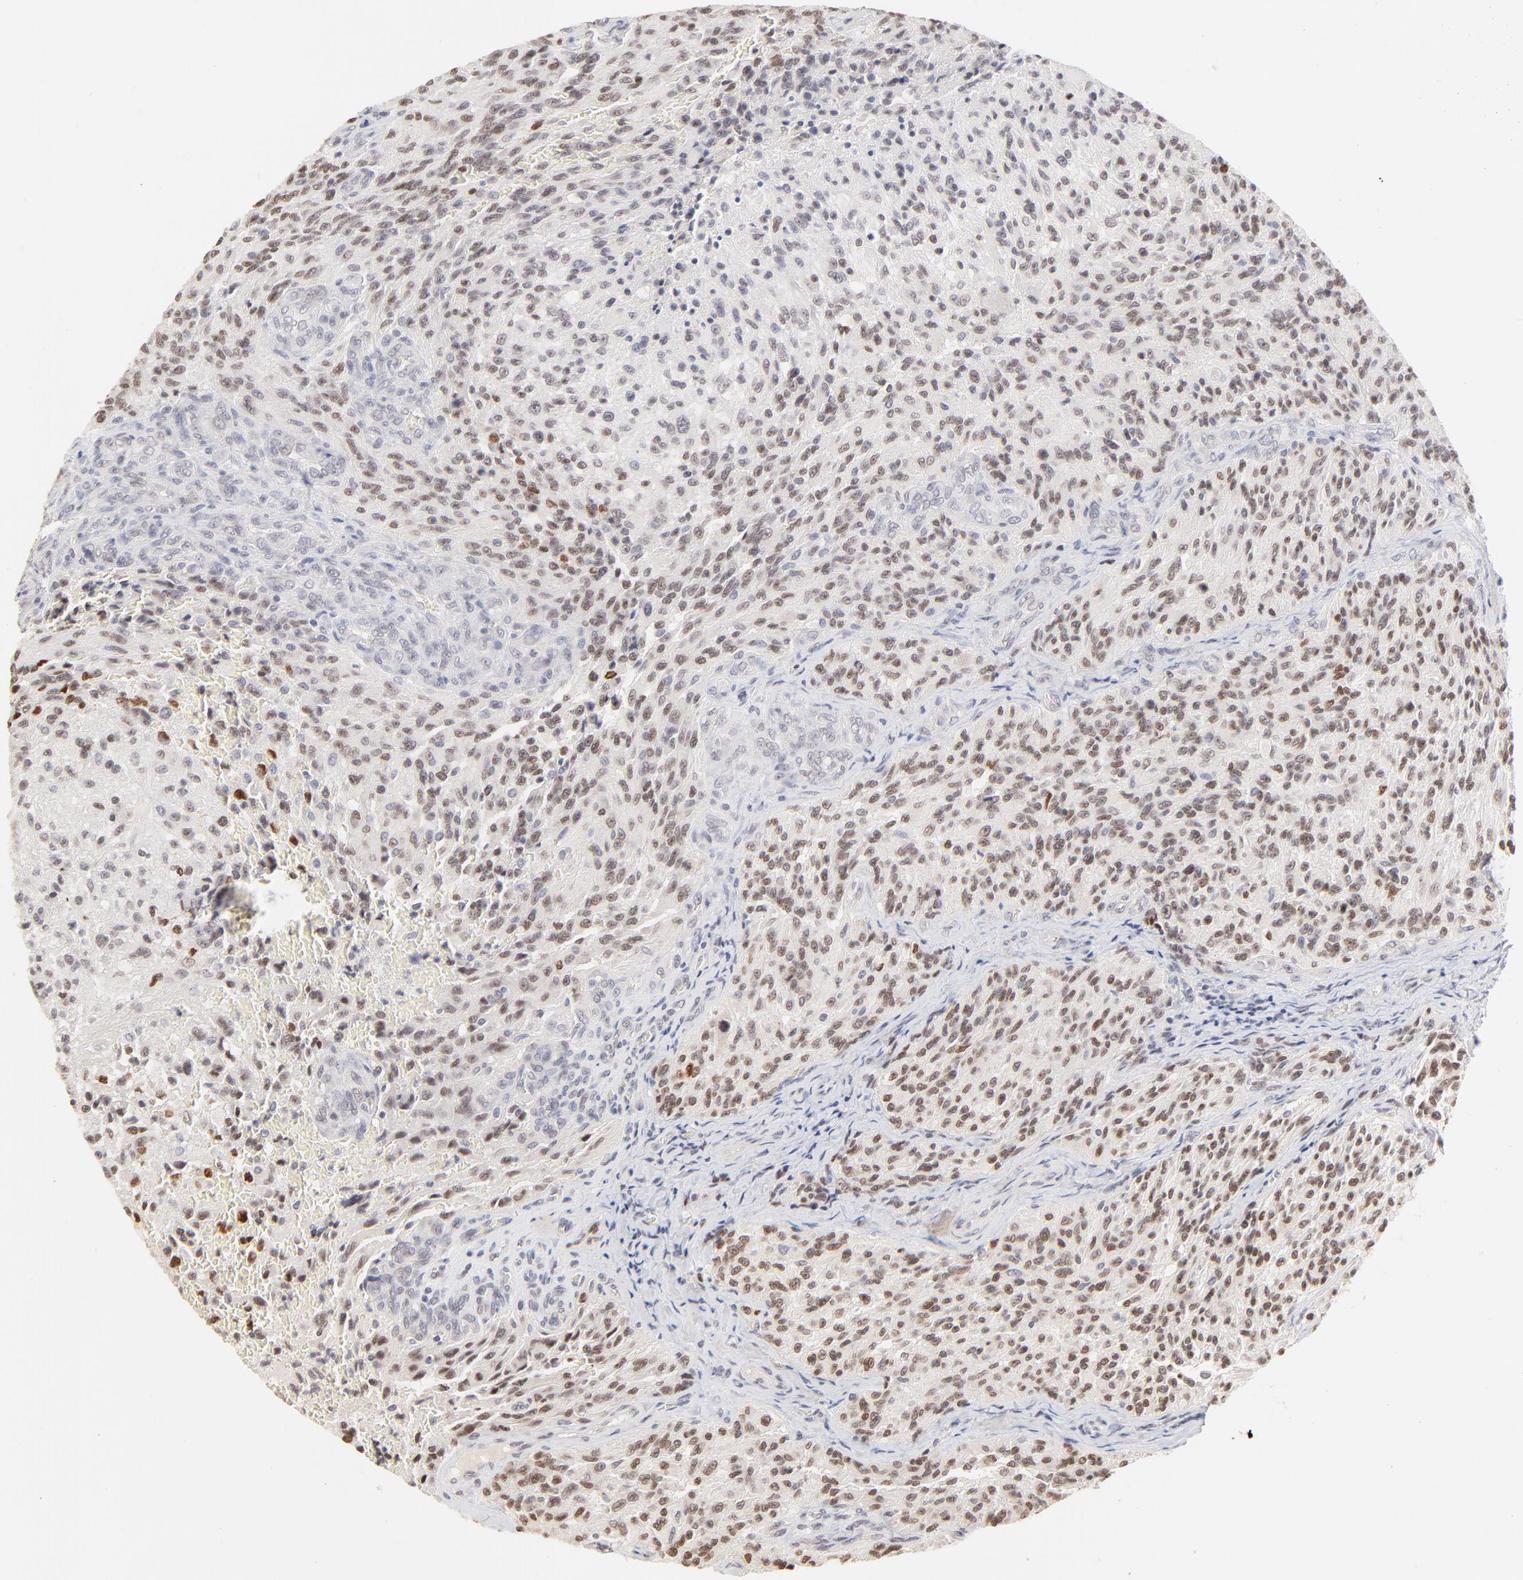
{"staining": {"intensity": "moderate", "quantity": "25%-75%", "location": "nuclear"}, "tissue": "glioma", "cell_type": "Tumor cells", "image_type": "cancer", "snomed": [{"axis": "morphology", "description": "Normal tissue, NOS"}, {"axis": "morphology", "description": "Glioma, malignant, High grade"}, {"axis": "topography", "description": "Cerebral cortex"}], "caption": "Malignant high-grade glioma stained with immunohistochemistry (IHC) exhibits moderate nuclear expression in approximately 25%-75% of tumor cells. (DAB IHC, brown staining for protein, blue staining for nuclei).", "gene": "PBX3", "patient": {"sex": "male", "age": 56}}